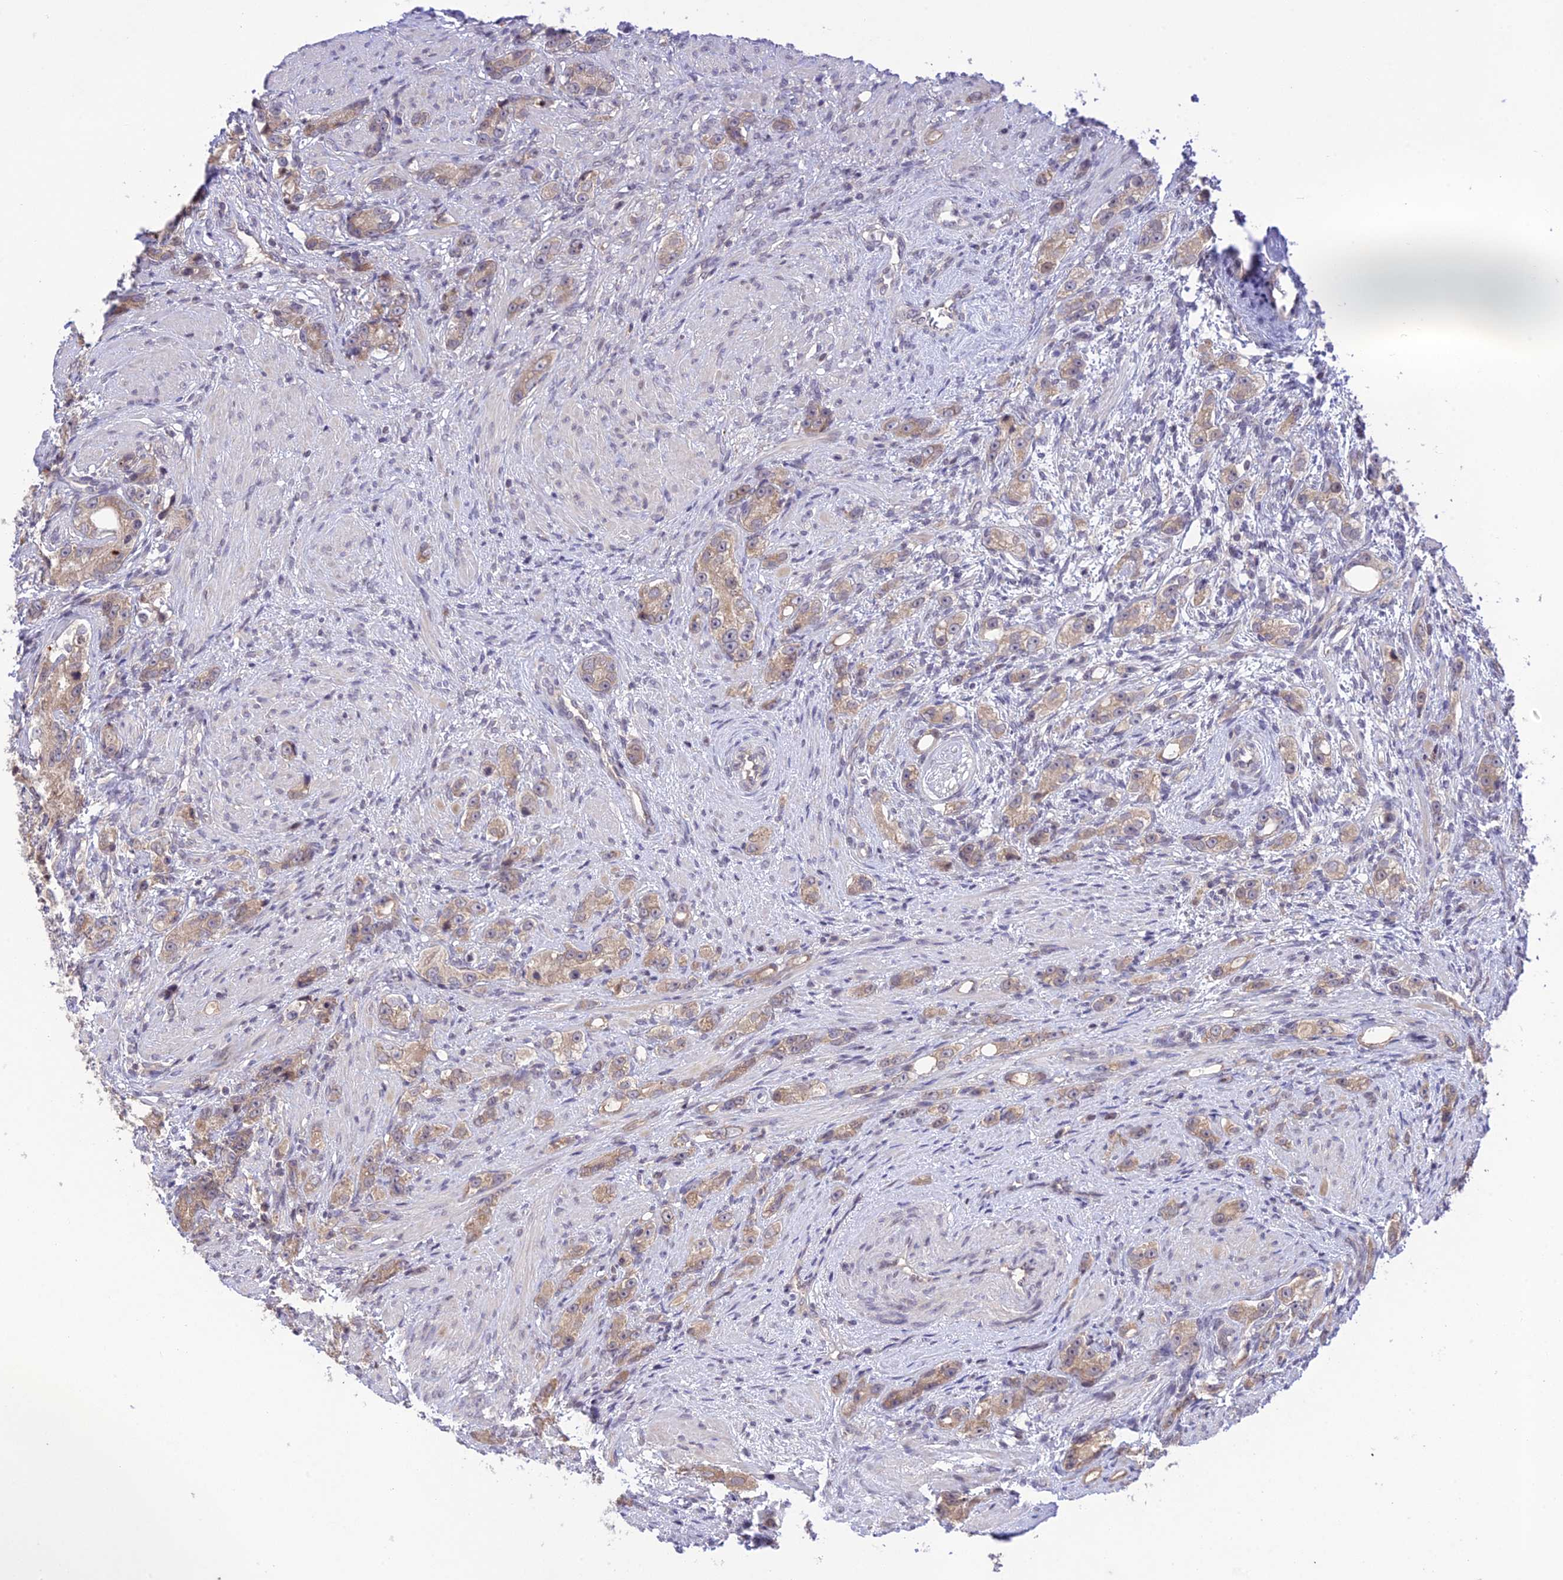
{"staining": {"intensity": "weak", "quantity": ">75%", "location": "cytoplasmic/membranous"}, "tissue": "prostate cancer", "cell_type": "Tumor cells", "image_type": "cancer", "snomed": [{"axis": "morphology", "description": "Adenocarcinoma, High grade"}, {"axis": "topography", "description": "Prostate"}], "caption": "A micrograph of prostate cancer stained for a protein reveals weak cytoplasmic/membranous brown staining in tumor cells.", "gene": "TEKT1", "patient": {"sex": "male", "age": 63}}